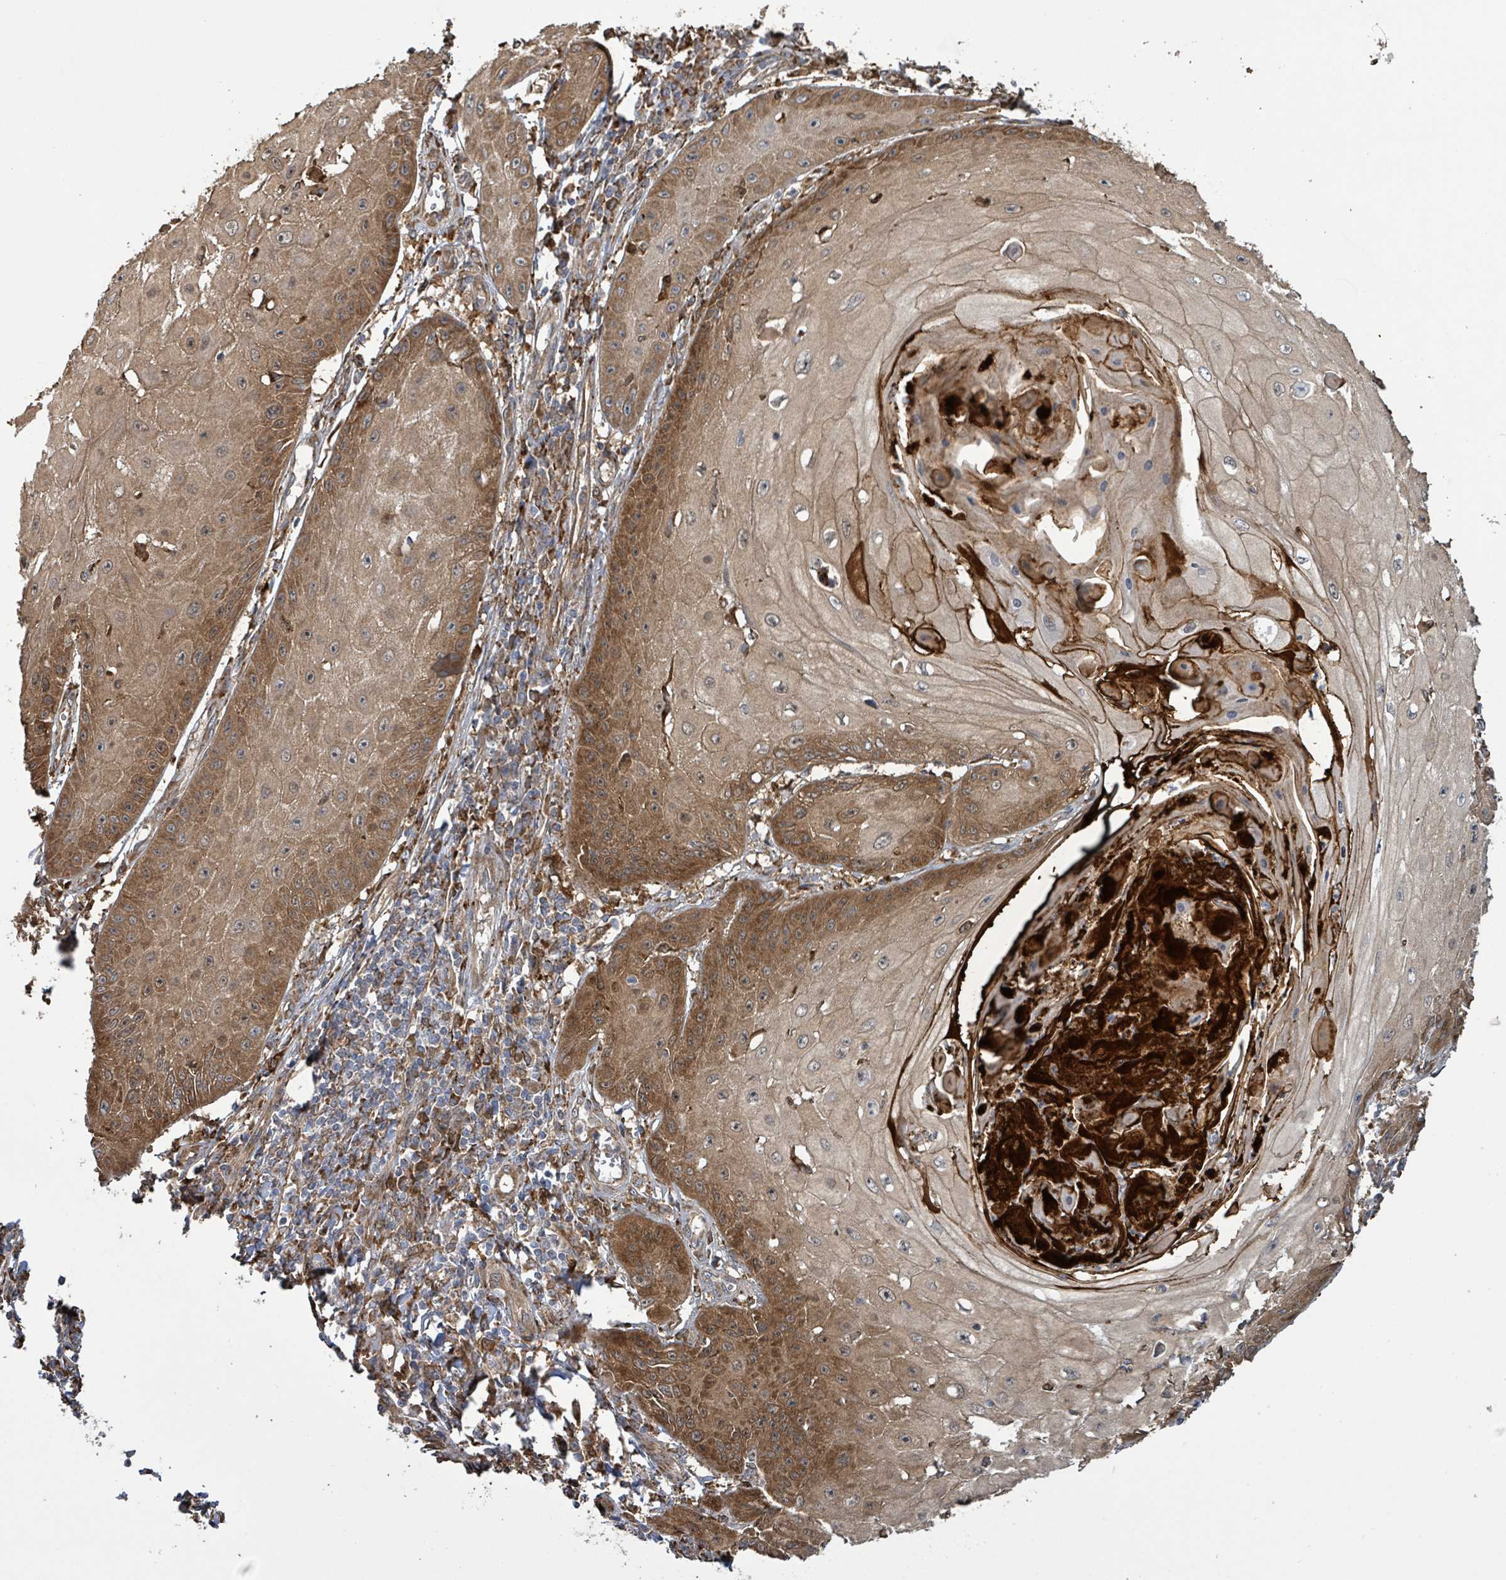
{"staining": {"intensity": "moderate", "quantity": ">75%", "location": "cytoplasmic/membranous"}, "tissue": "skin cancer", "cell_type": "Tumor cells", "image_type": "cancer", "snomed": [{"axis": "morphology", "description": "Squamous cell carcinoma, NOS"}, {"axis": "topography", "description": "Skin"}], "caption": "Tumor cells demonstrate medium levels of moderate cytoplasmic/membranous expression in approximately >75% of cells in squamous cell carcinoma (skin). (Stains: DAB (3,3'-diaminobenzidine) in brown, nuclei in blue, Microscopy: brightfield microscopy at high magnification).", "gene": "ARPIN", "patient": {"sex": "male", "age": 70}}